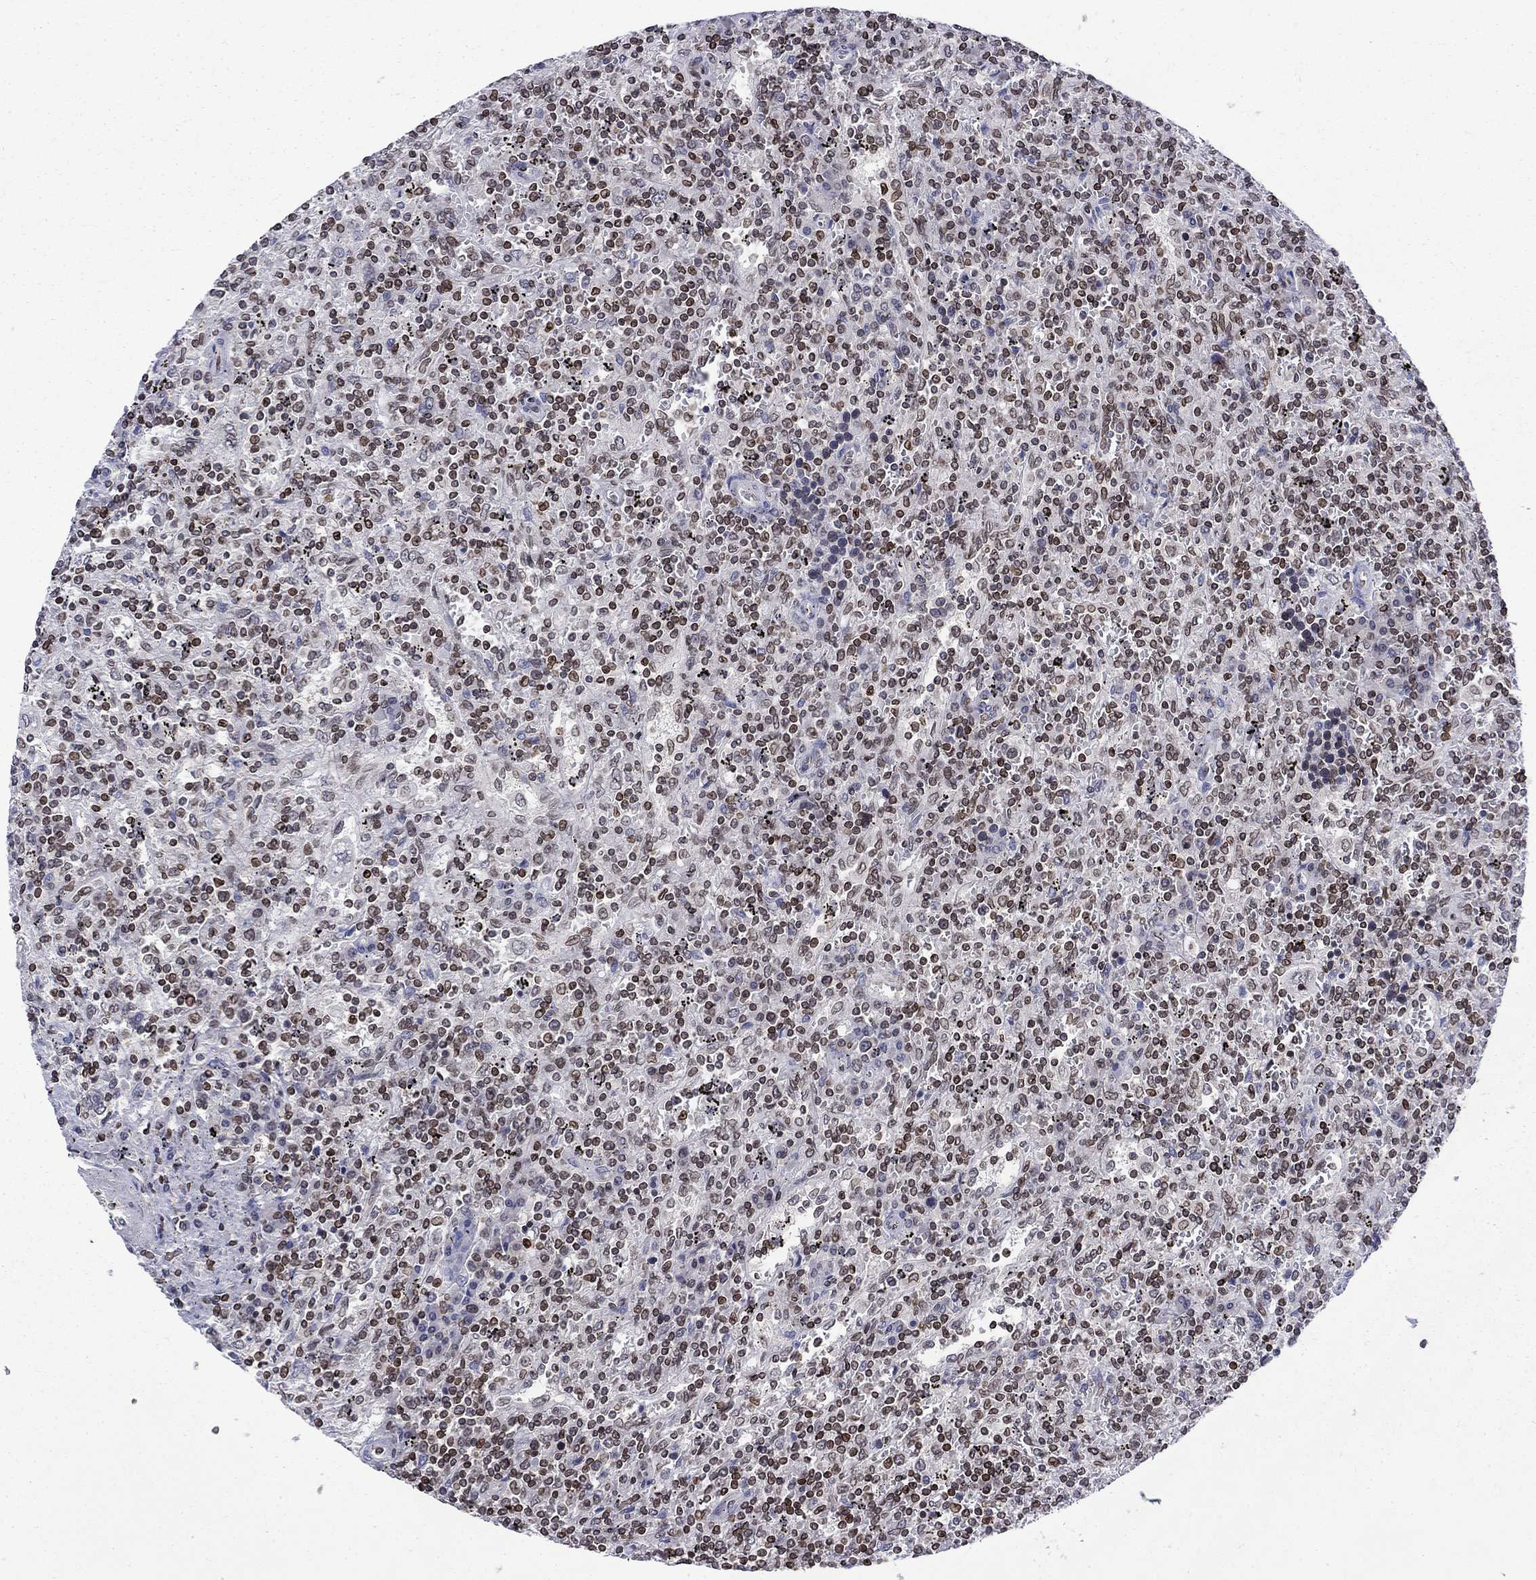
{"staining": {"intensity": "strong", "quantity": "25%-75%", "location": "cytoplasmic/membranous,nuclear"}, "tissue": "lymphoma", "cell_type": "Tumor cells", "image_type": "cancer", "snomed": [{"axis": "morphology", "description": "Malignant lymphoma, non-Hodgkin's type, Low grade"}, {"axis": "topography", "description": "Spleen"}], "caption": "A high amount of strong cytoplasmic/membranous and nuclear expression is appreciated in approximately 25%-75% of tumor cells in lymphoma tissue. (DAB (3,3'-diaminobenzidine) IHC, brown staining for protein, blue staining for nuclei).", "gene": "SLA", "patient": {"sex": "male", "age": 62}}